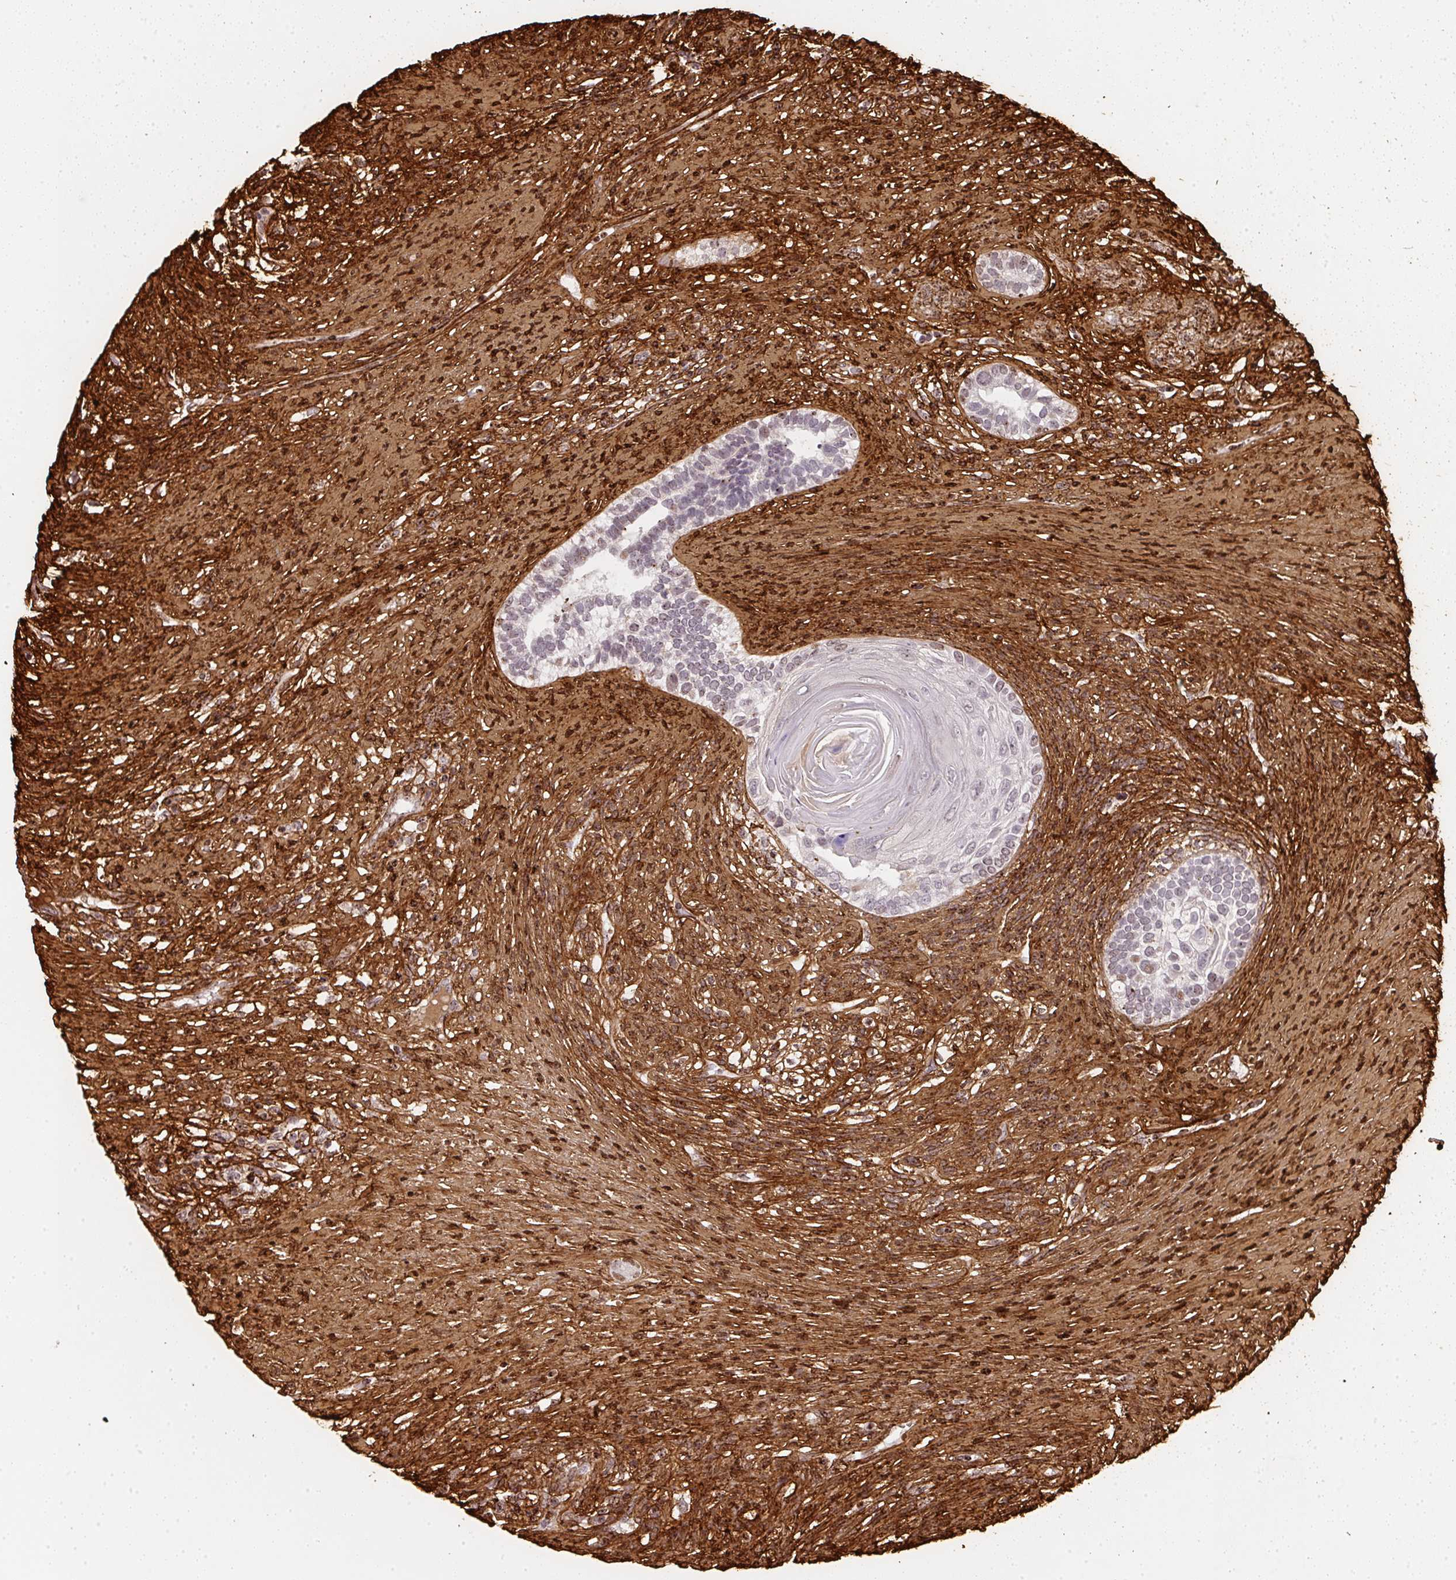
{"staining": {"intensity": "moderate", "quantity": "<25%", "location": "nuclear"}, "tissue": "testis cancer", "cell_type": "Tumor cells", "image_type": "cancer", "snomed": [{"axis": "morphology", "description": "Seminoma, NOS"}, {"axis": "morphology", "description": "Carcinoma, Embryonal, NOS"}, {"axis": "topography", "description": "Testis"}], "caption": "Testis cancer (embryonal carcinoma) tissue exhibits moderate nuclear staining in about <25% of tumor cells", "gene": "COL3A1", "patient": {"sex": "male", "age": 41}}